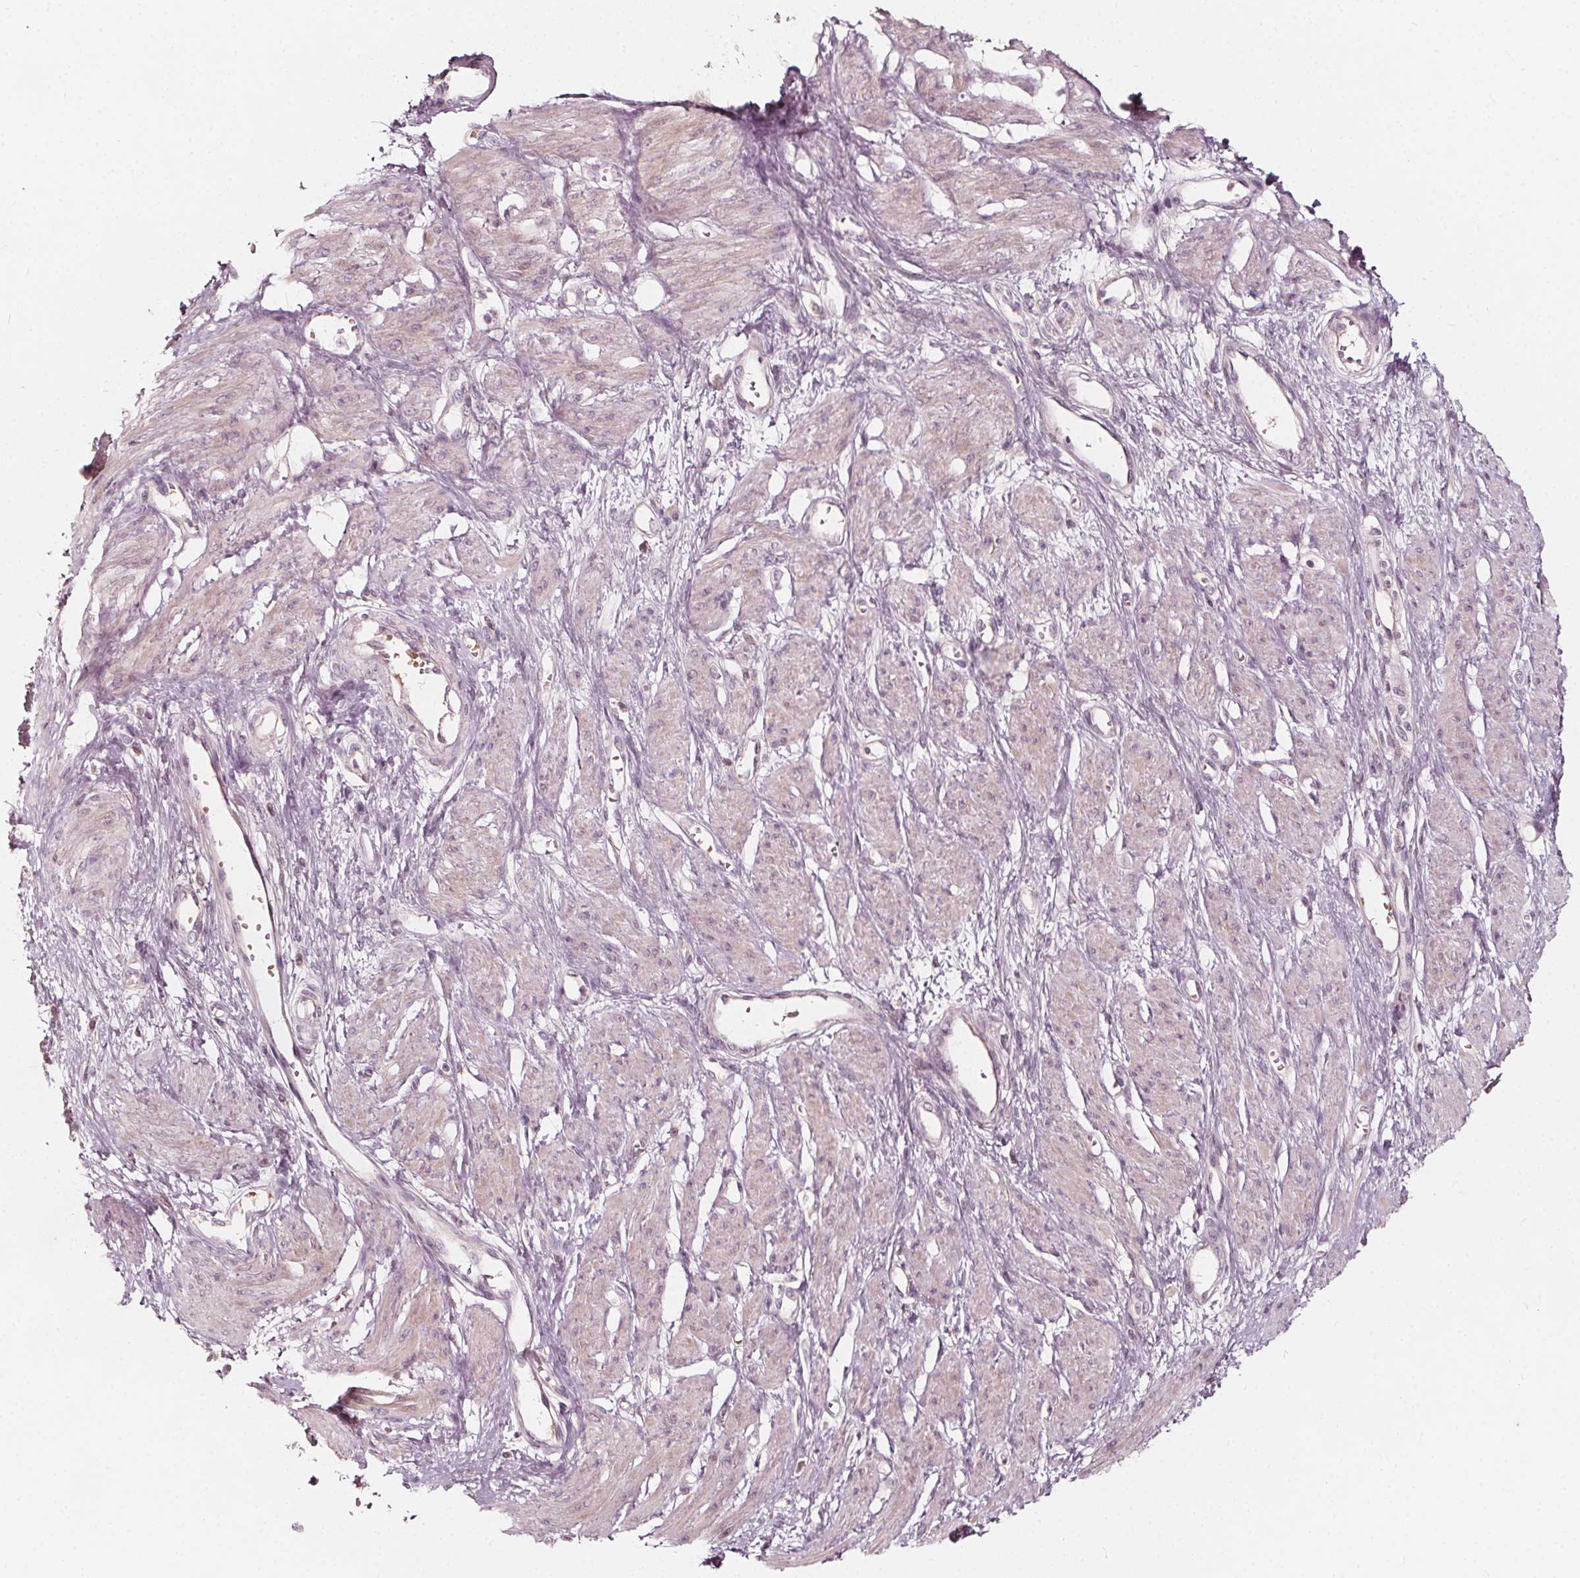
{"staining": {"intensity": "negative", "quantity": "none", "location": "none"}, "tissue": "smooth muscle", "cell_type": "Smooth muscle cells", "image_type": "normal", "snomed": [{"axis": "morphology", "description": "Normal tissue, NOS"}, {"axis": "topography", "description": "Smooth muscle"}, {"axis": "topography", "description": "Uterus"}], "caption": "This is a micrograph of immunohistochemistry staining of unremarkable smooth muscle, which shows no staining in smooth muscle cells.", "gene": "NPC1L1", "patient": {"sex": "female", "age": 39}}